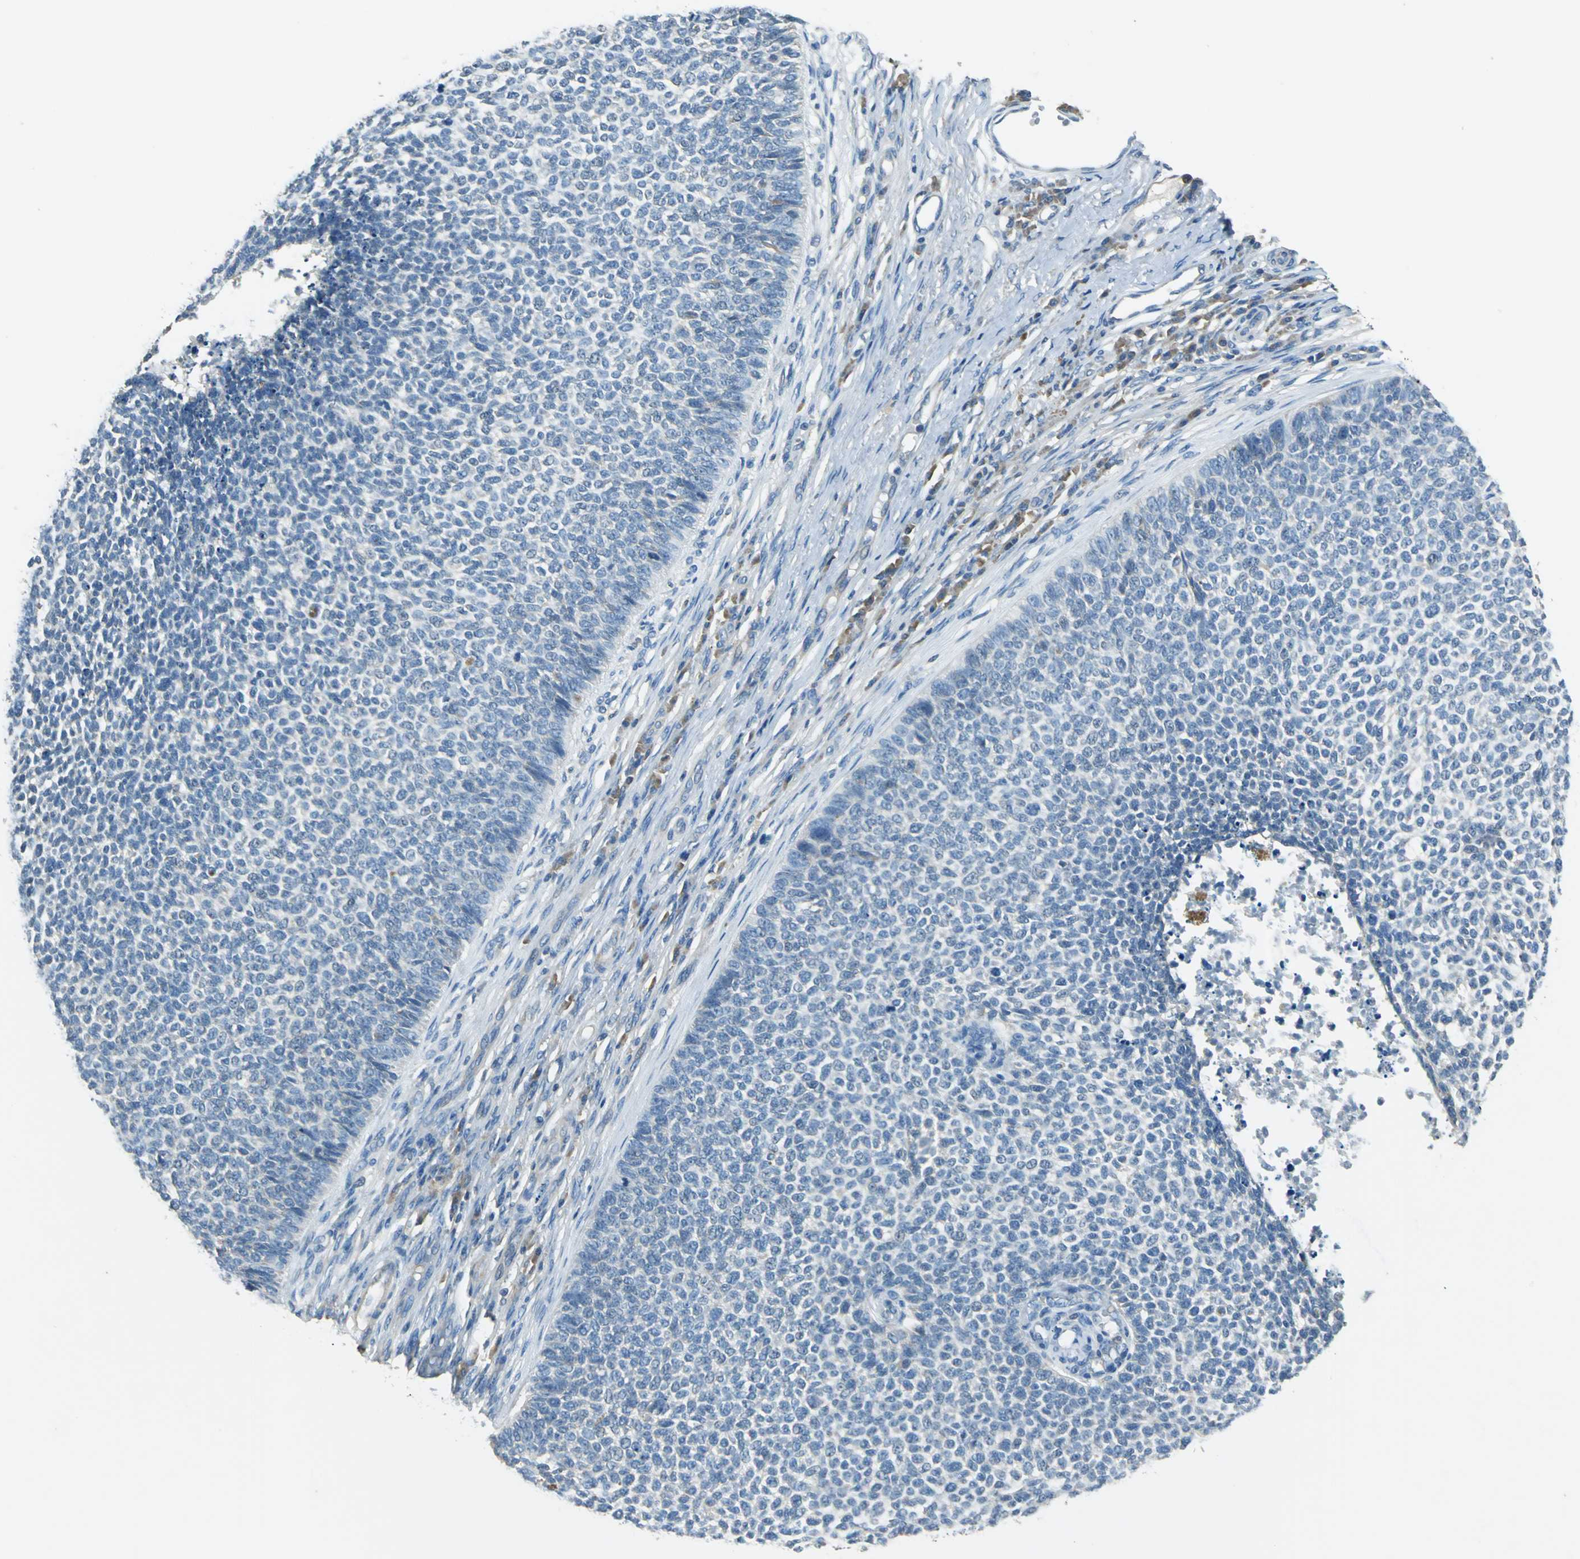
{"staining": {"intensity": "negative", "quantity": "none", "location": "none"}, "tissue": "skin cancer", "cell_type": "Tumor cells", "image_type": "cancer", "snomed": [{"axis": "morphology", "description": "Basal cell carcinoma"}, {"axis": "topography", "description": "Skin"}], "caption": "An image of skin cancer (basal cell carcinoma) stained for a protein shows no brown staining in tumor cells.", "gene": "PRKCA", "patient": {"sex": "female", "age": 84}}